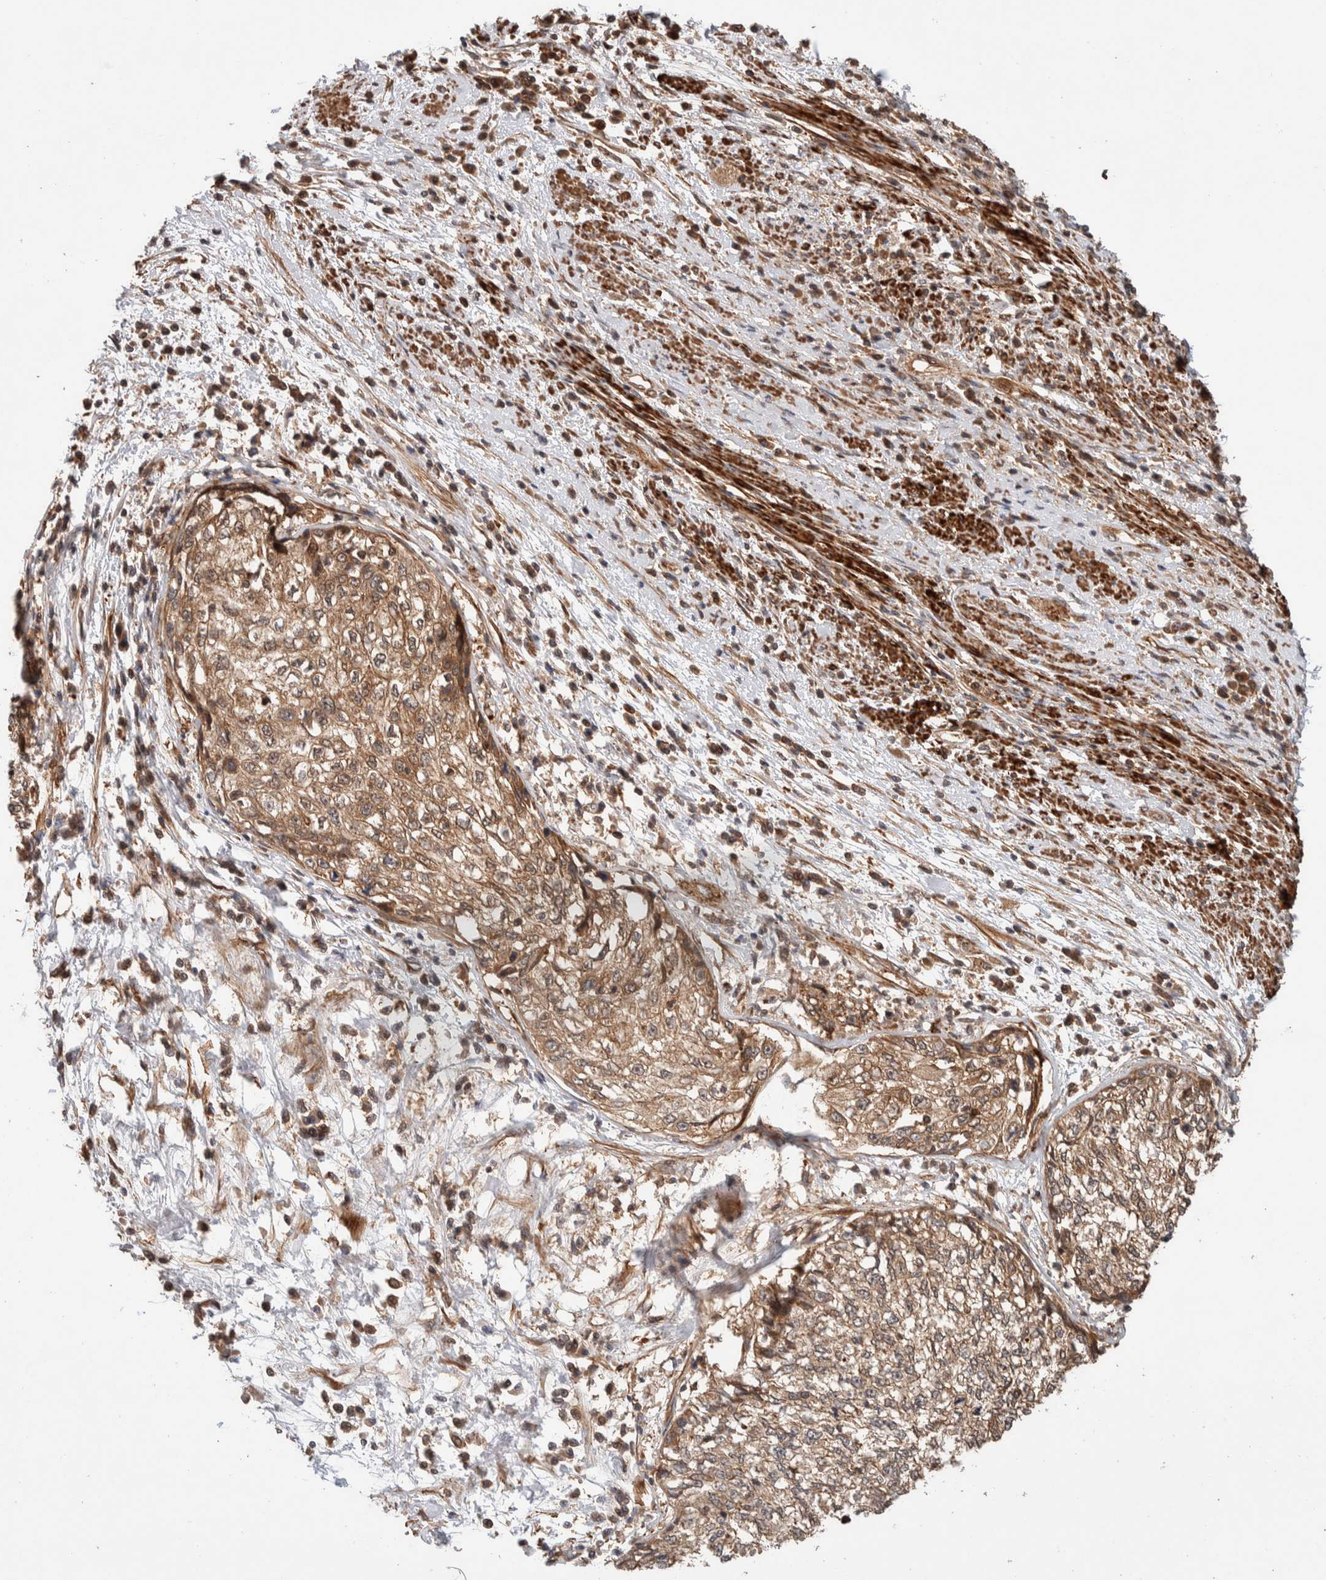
{"staining": {"intensity": "weak", "quantity": ">75%", "location": "cytoplasmic/membranous"}, "tissue": "cervical cancer", "cell_type": "Tumor cells", "image_type": "cancer", "snomed": [{"axis": "morphology", "description": "Squamous cell carcinoma, NOS"}, {"axis": "topography", "description": "Cervix"}], "caption": "The histopathology image reveals a brown stain indicating the presence of a protein in the cytoplasmic/membranous of tumor cells in cervical cancer.", "gene": "SYNRG", "patient": {"sex": "female", "age": 57}}